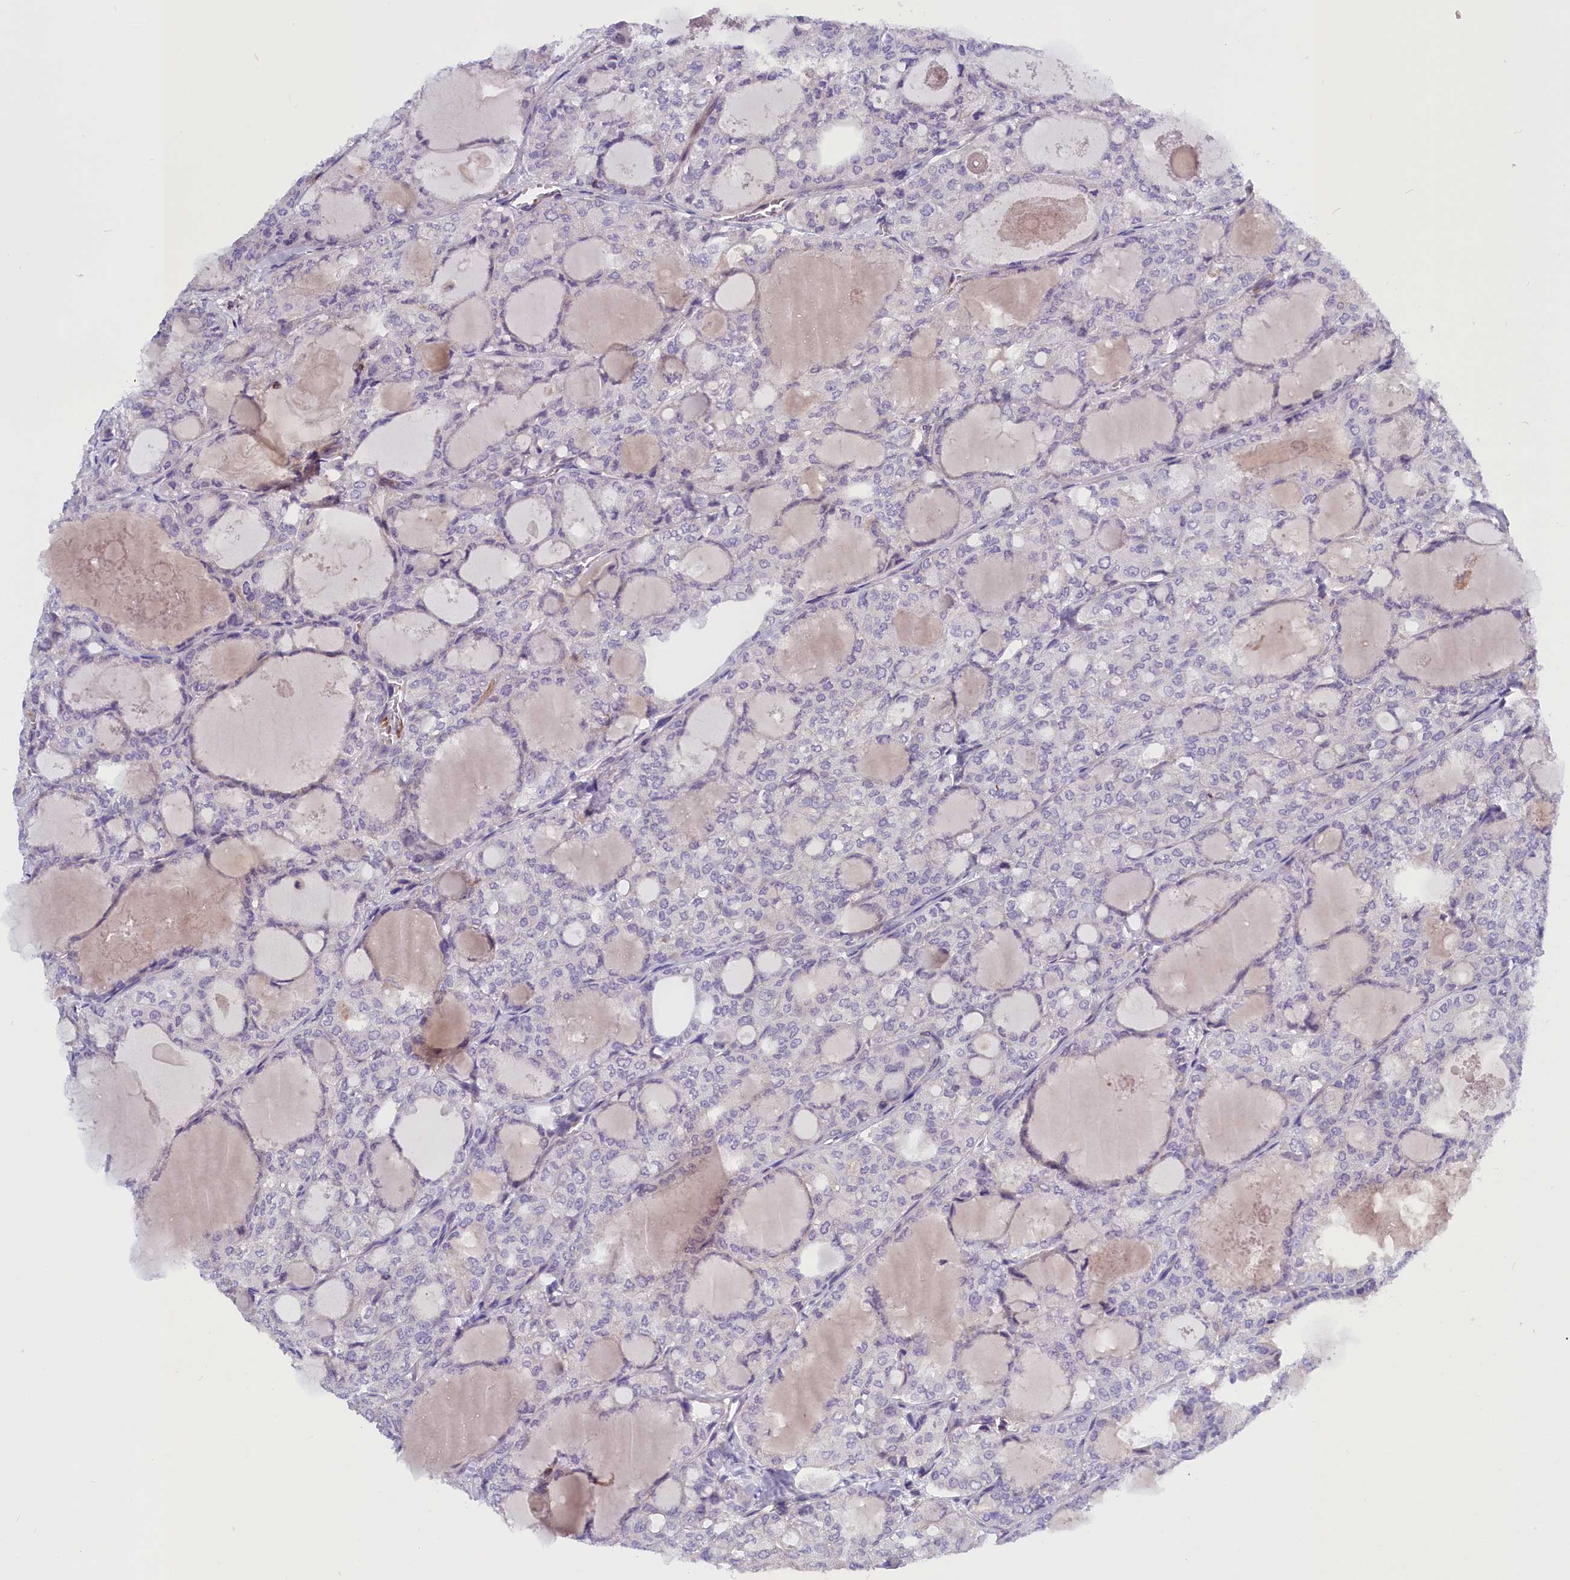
{"staining": {"intensity": "negative", "quantity": "none", "location": "none"}, "tissue": "thyroid cancer", "cell_type": "Tumor cells", "image_type": "cancer", "snomed": [{"axis": "morphology", "description": "Follicular adenoma carcinoma, NOS"}, {"axis": "topography", "description": "Thyroid gland"}], "caption": "Follicular adenoma carcinoma (thyroid) was stained to show a protein in brown. There is no significant staining in tumor cells. (Immunohistochemistry (ihc), brightfield microscopy, high magnification).", "gene": "MED20", "patient": {"sex": "male", "age": 75}}